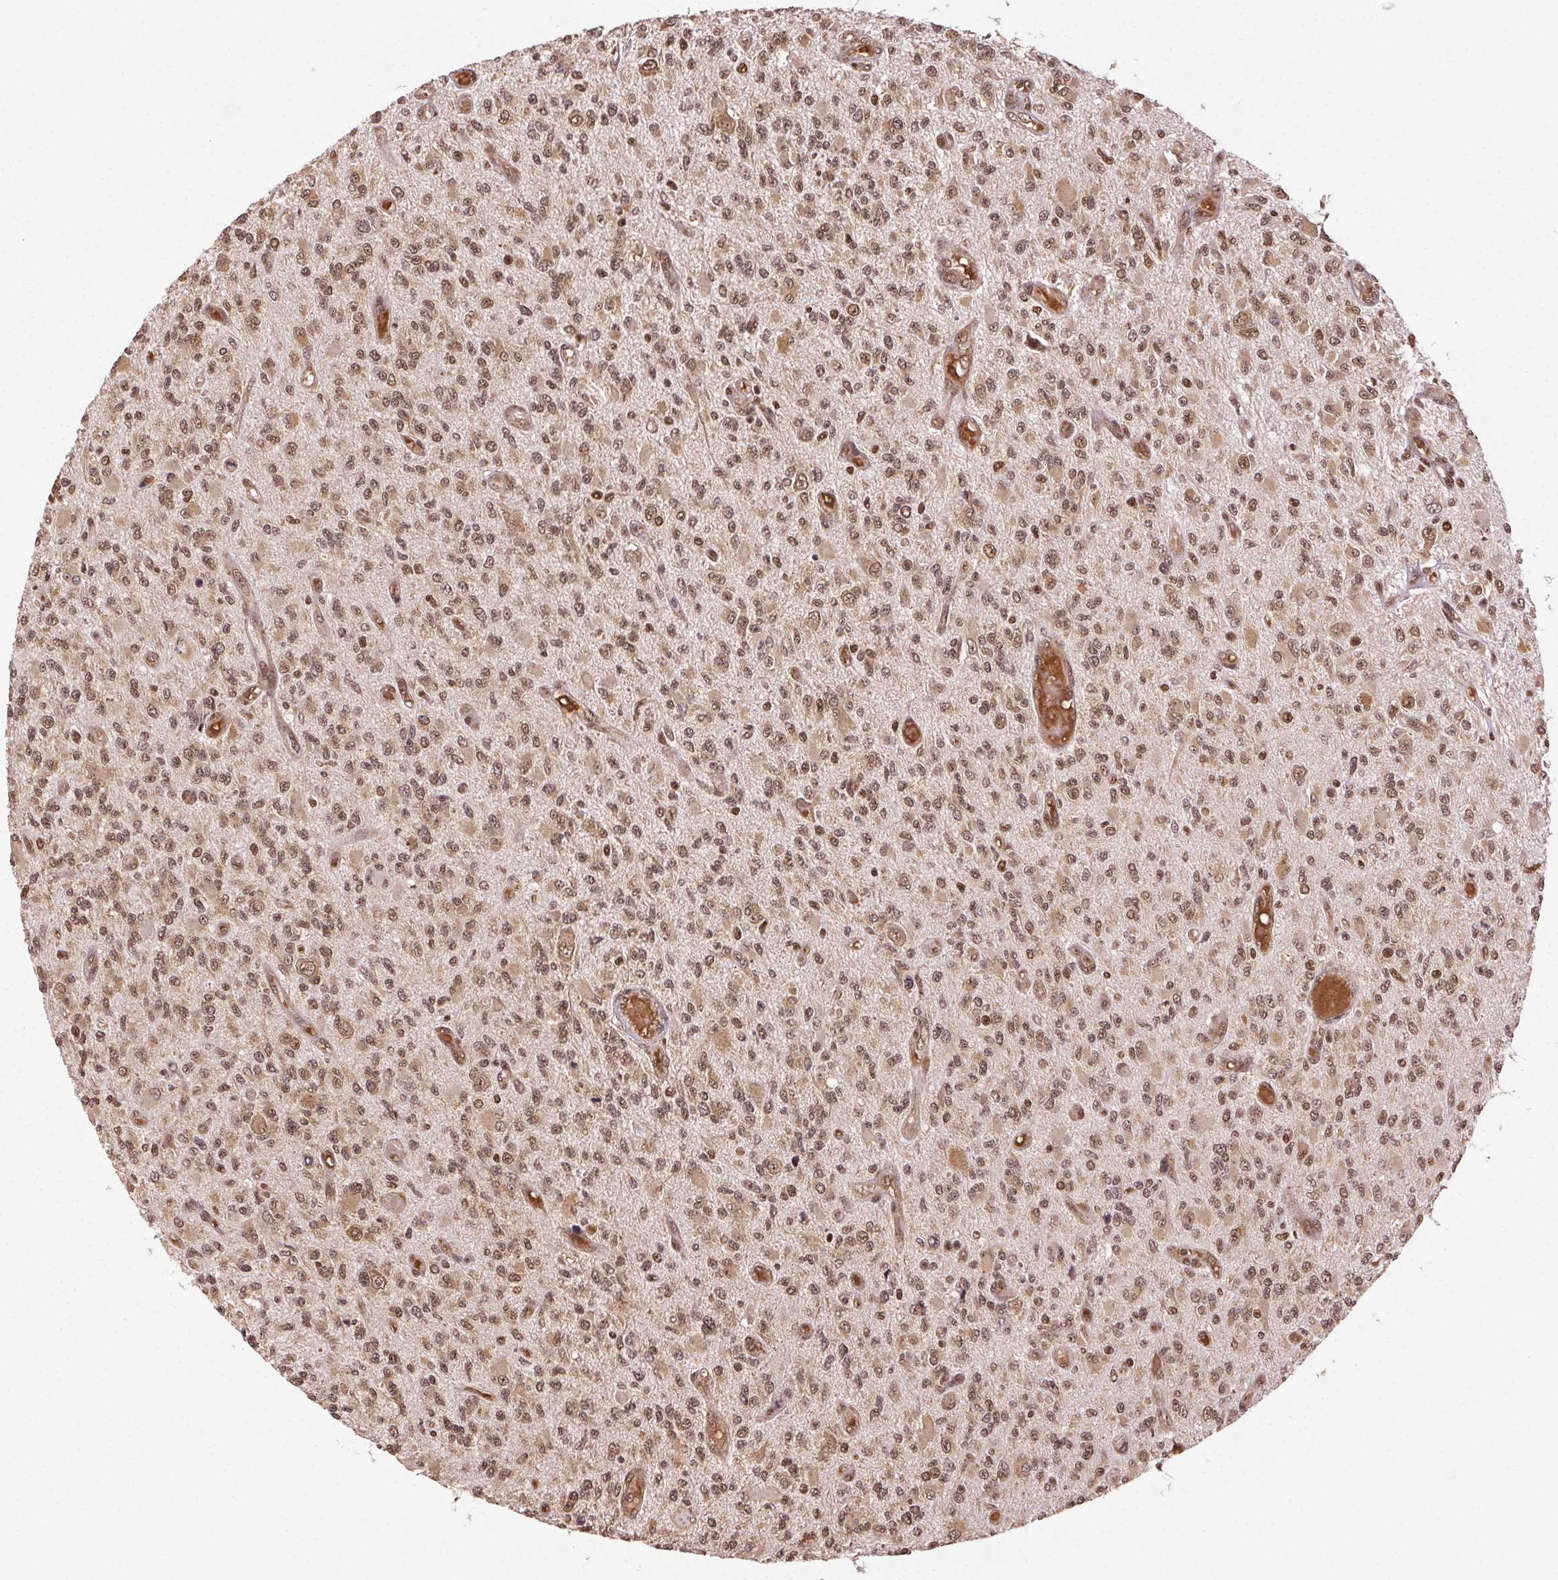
{"staining": {"intensity": "moderate", "quantity": ">75%", "location": "nuclear"}, "tissue": "glioma", "cell_type": "Tumor cells", "image_type": "cancer", "snomed": [{"axis": "morphology", "description": "Glioma, malignant, High grade"}, {"axis": "topography", "description": "Brain"}], "caption": "Human glioma stained for a protein (brown) exhibits moderate nuclear positive positivity in approximately >75% of tumor cells.", "gene": "TREML4", "patient": {"sex": "female", "age": 63}}